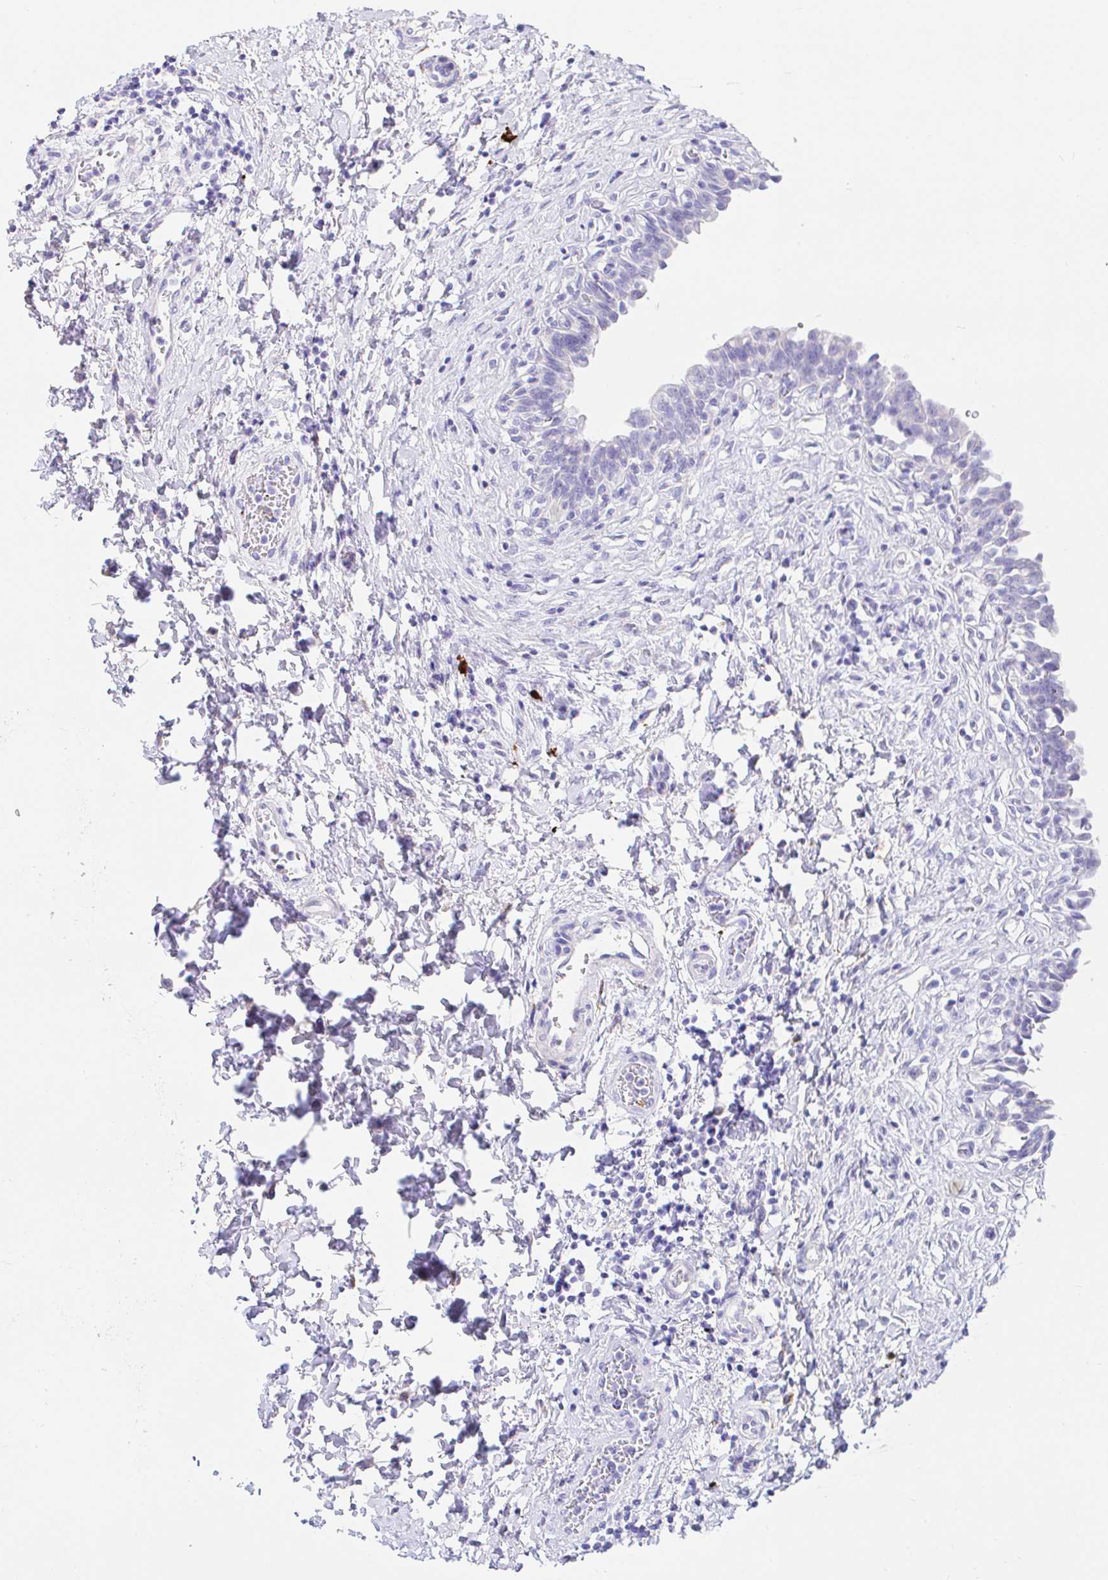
{"staining": {"intensity": "negative", "quantity": "none", "location": "none"}, "tissue": "urinary bladder", "cell_type": "Urothelial cells", "image_type": "normal", "snomed": [{"axis": "morphology", "description": "Normal tissue, NOS"}, {"axis": "topography", "description": "Urinary bladder"}], "caption": "This is an immunohistochemistry (IHC) photomicrograph of unremarkable human urinary bladder. There is no positivity in urothelial cells.", "gene": "CCDC62", "patient": {"sex": "male", "age": 37}}